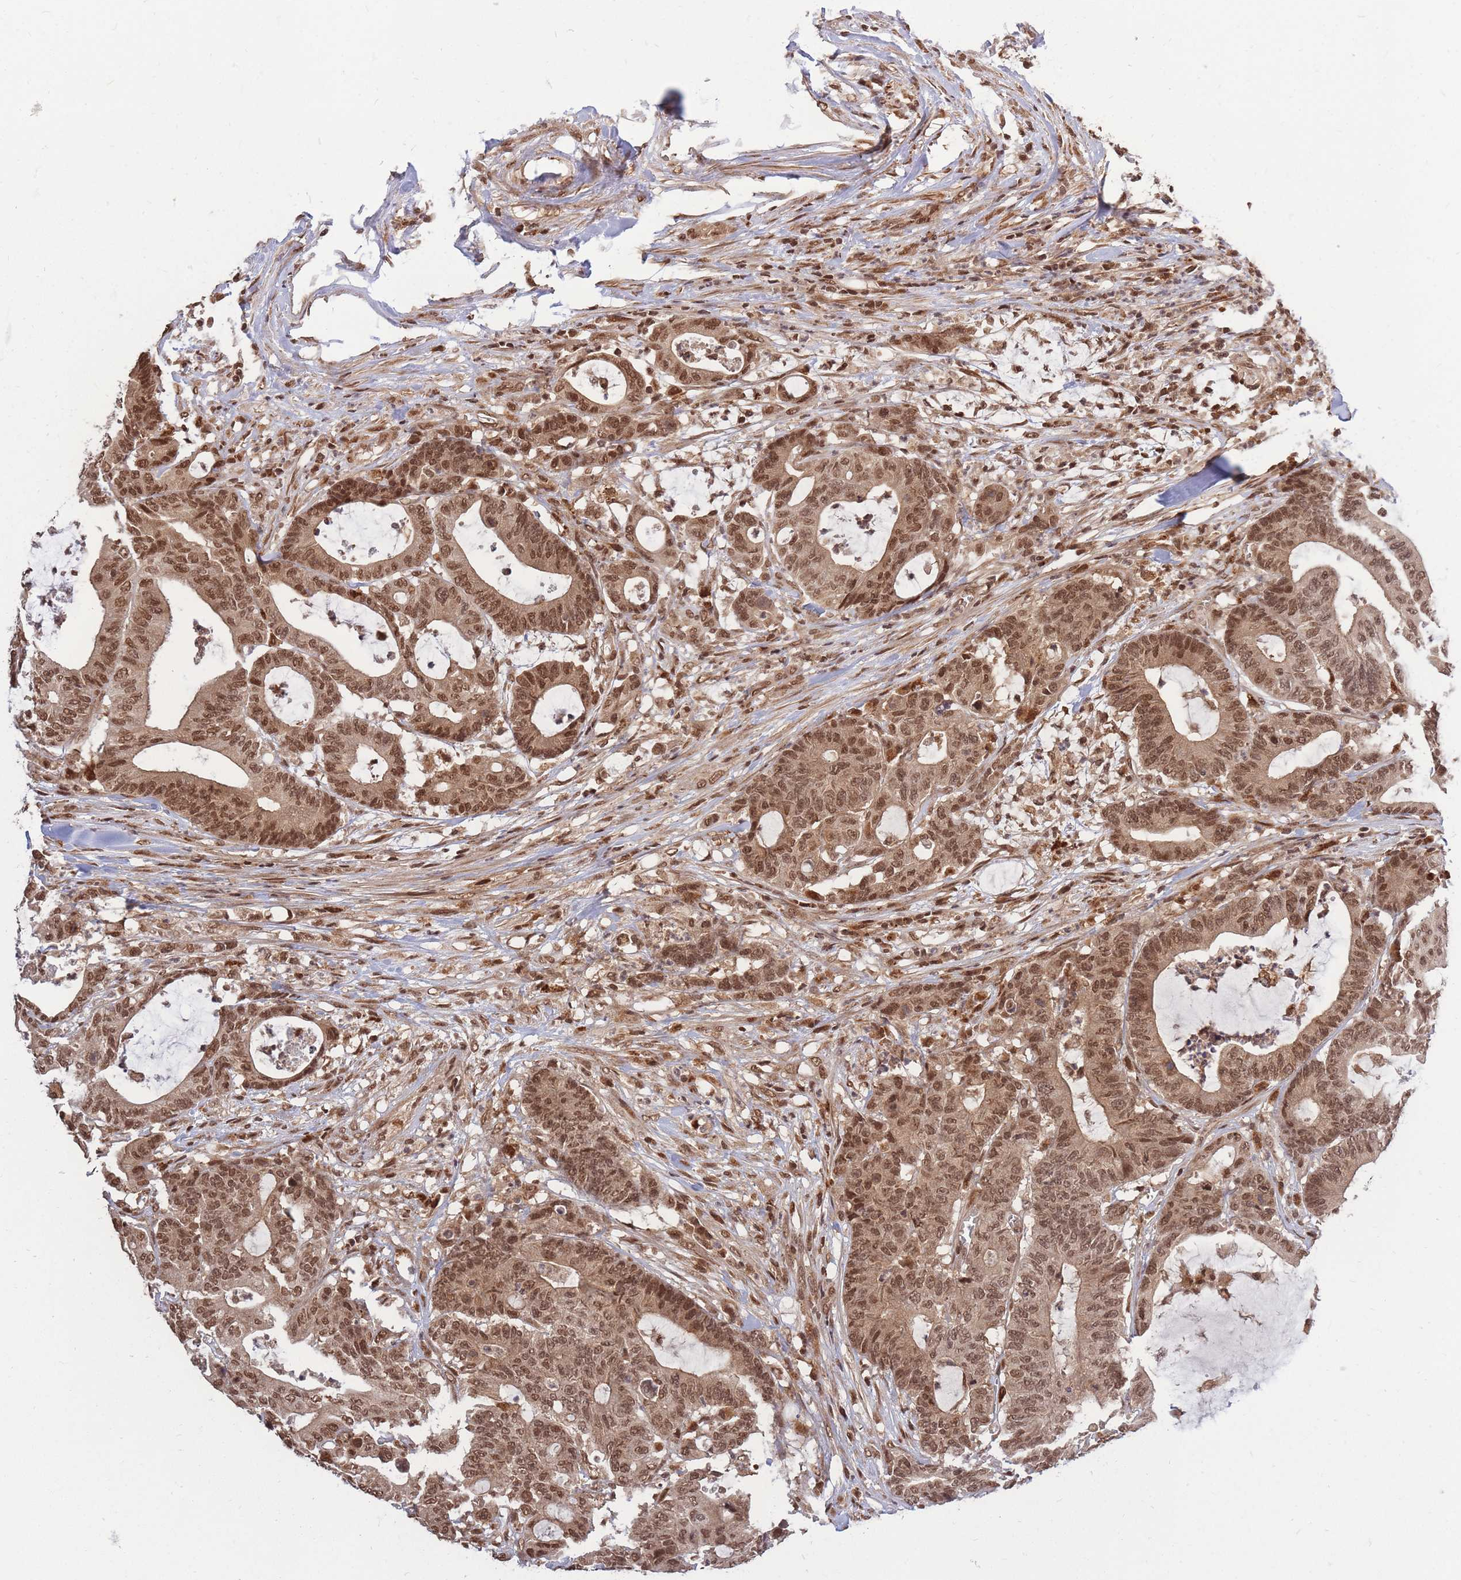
{"staining": {"intensity": "moderate", "quantity": ">75%", "location": "cytoplasmic/membranous,nuclear"}, "tissue": "colorectal cancer", "cell_type": "Tumor cells", "image_type": "cancer", "snomed": [{"axis": "morphology", "description": "Adenocarcinoma, NOS"}, {"axis": "topography", "description": "Colon"}], "caption": "Protein analysis of adenocarcinoma (colorectal) tissue displays moderate cytoplasmic/membranous and nuclear expression in approximately >75% of tumor cells.", "gene": "SRA1", "patient": {"sex": "female", "age": 84}}